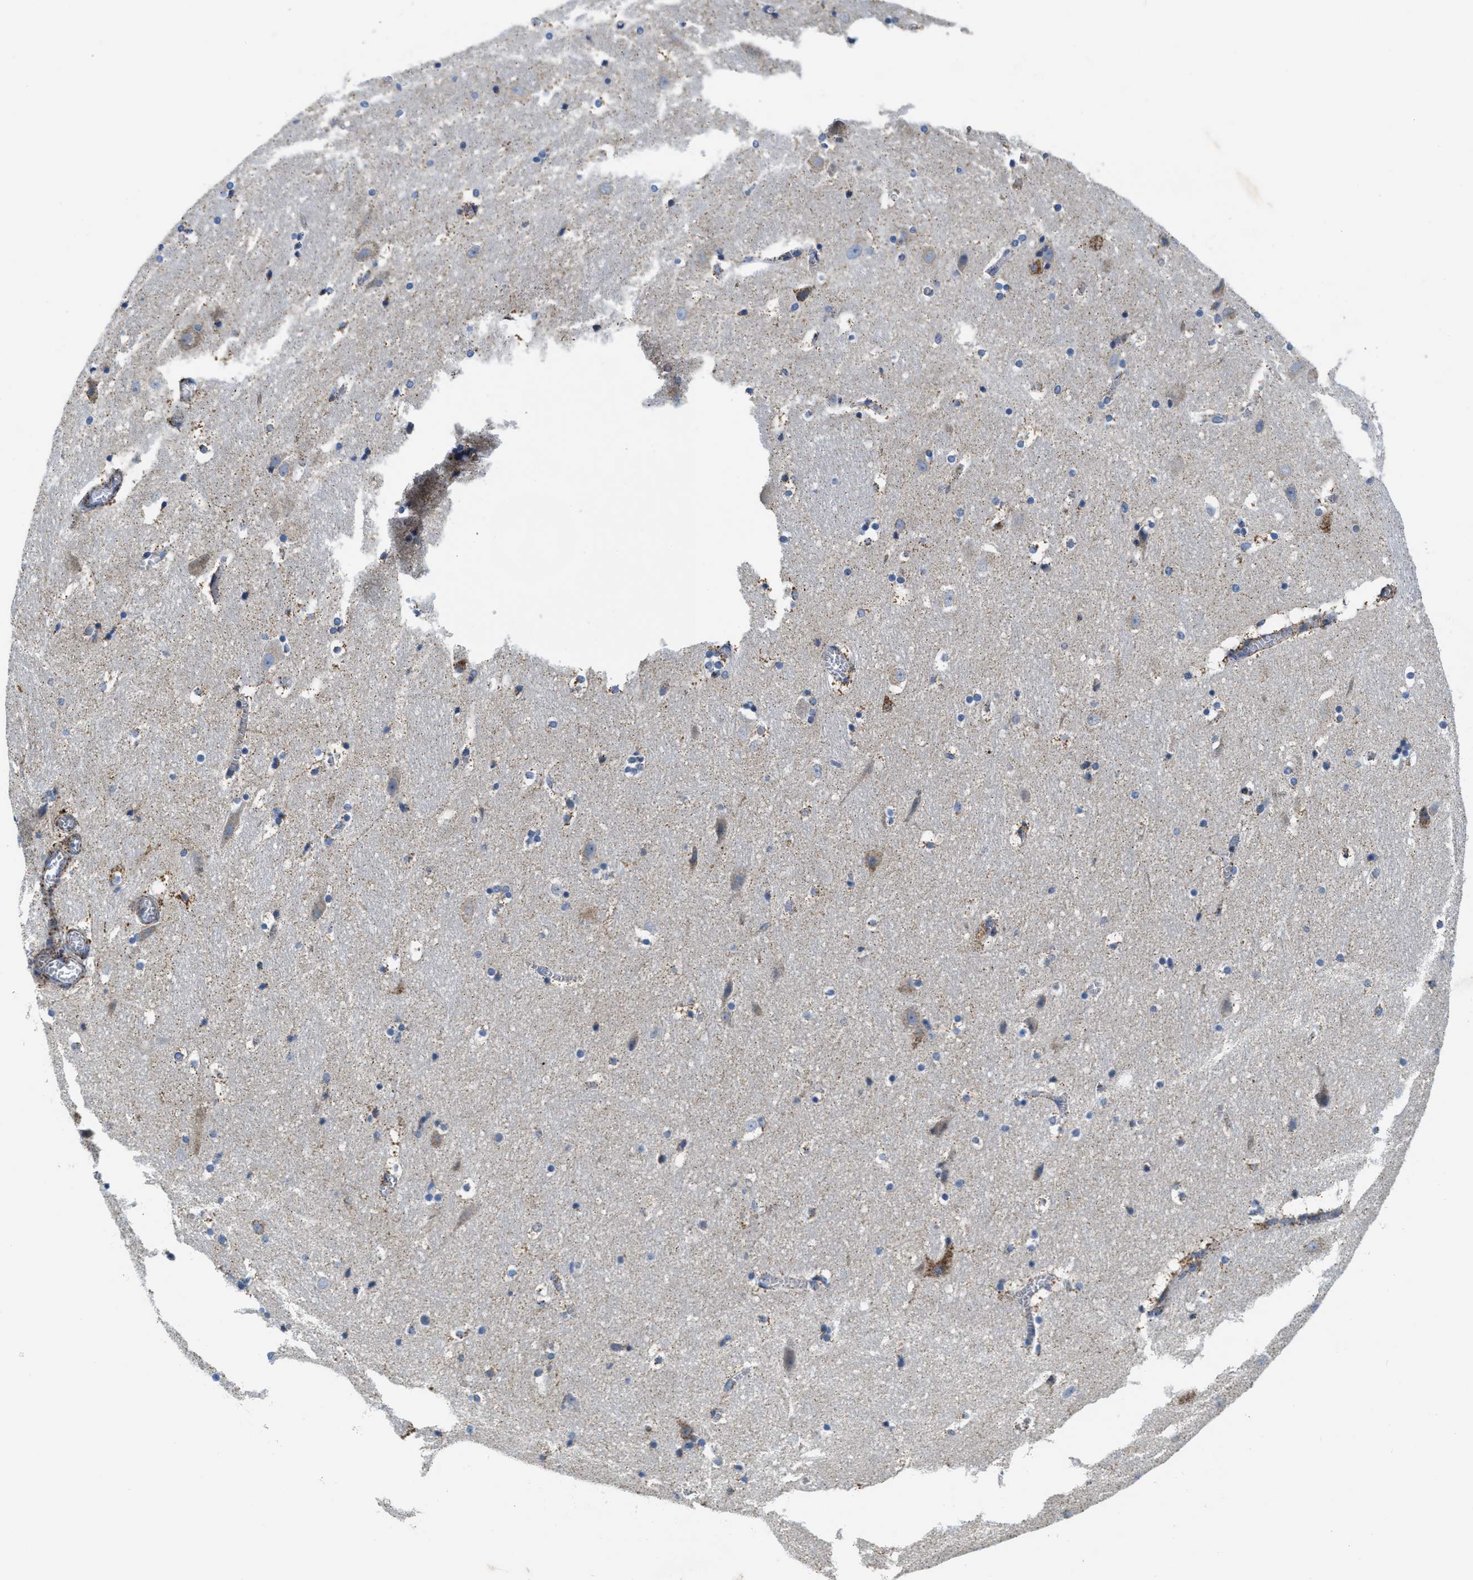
{"staining": {"intensity": "negative", "quantity": "none", "location": "none"}, "tissue": "hippocampus", "cell_type": "Glial cells", "image_type": "normal", "snomed": [{"axis": "morphology", "description": "Normal tissue, NOS"}, {"axis": "topography", "description": "Hippocampus"}], "caption": "Immunohistochemistry of unremarkable hippocampus displays no staining in glial cells.", "gene": "KCNJ5", "patient": {"sex": "male", "age": 45}}